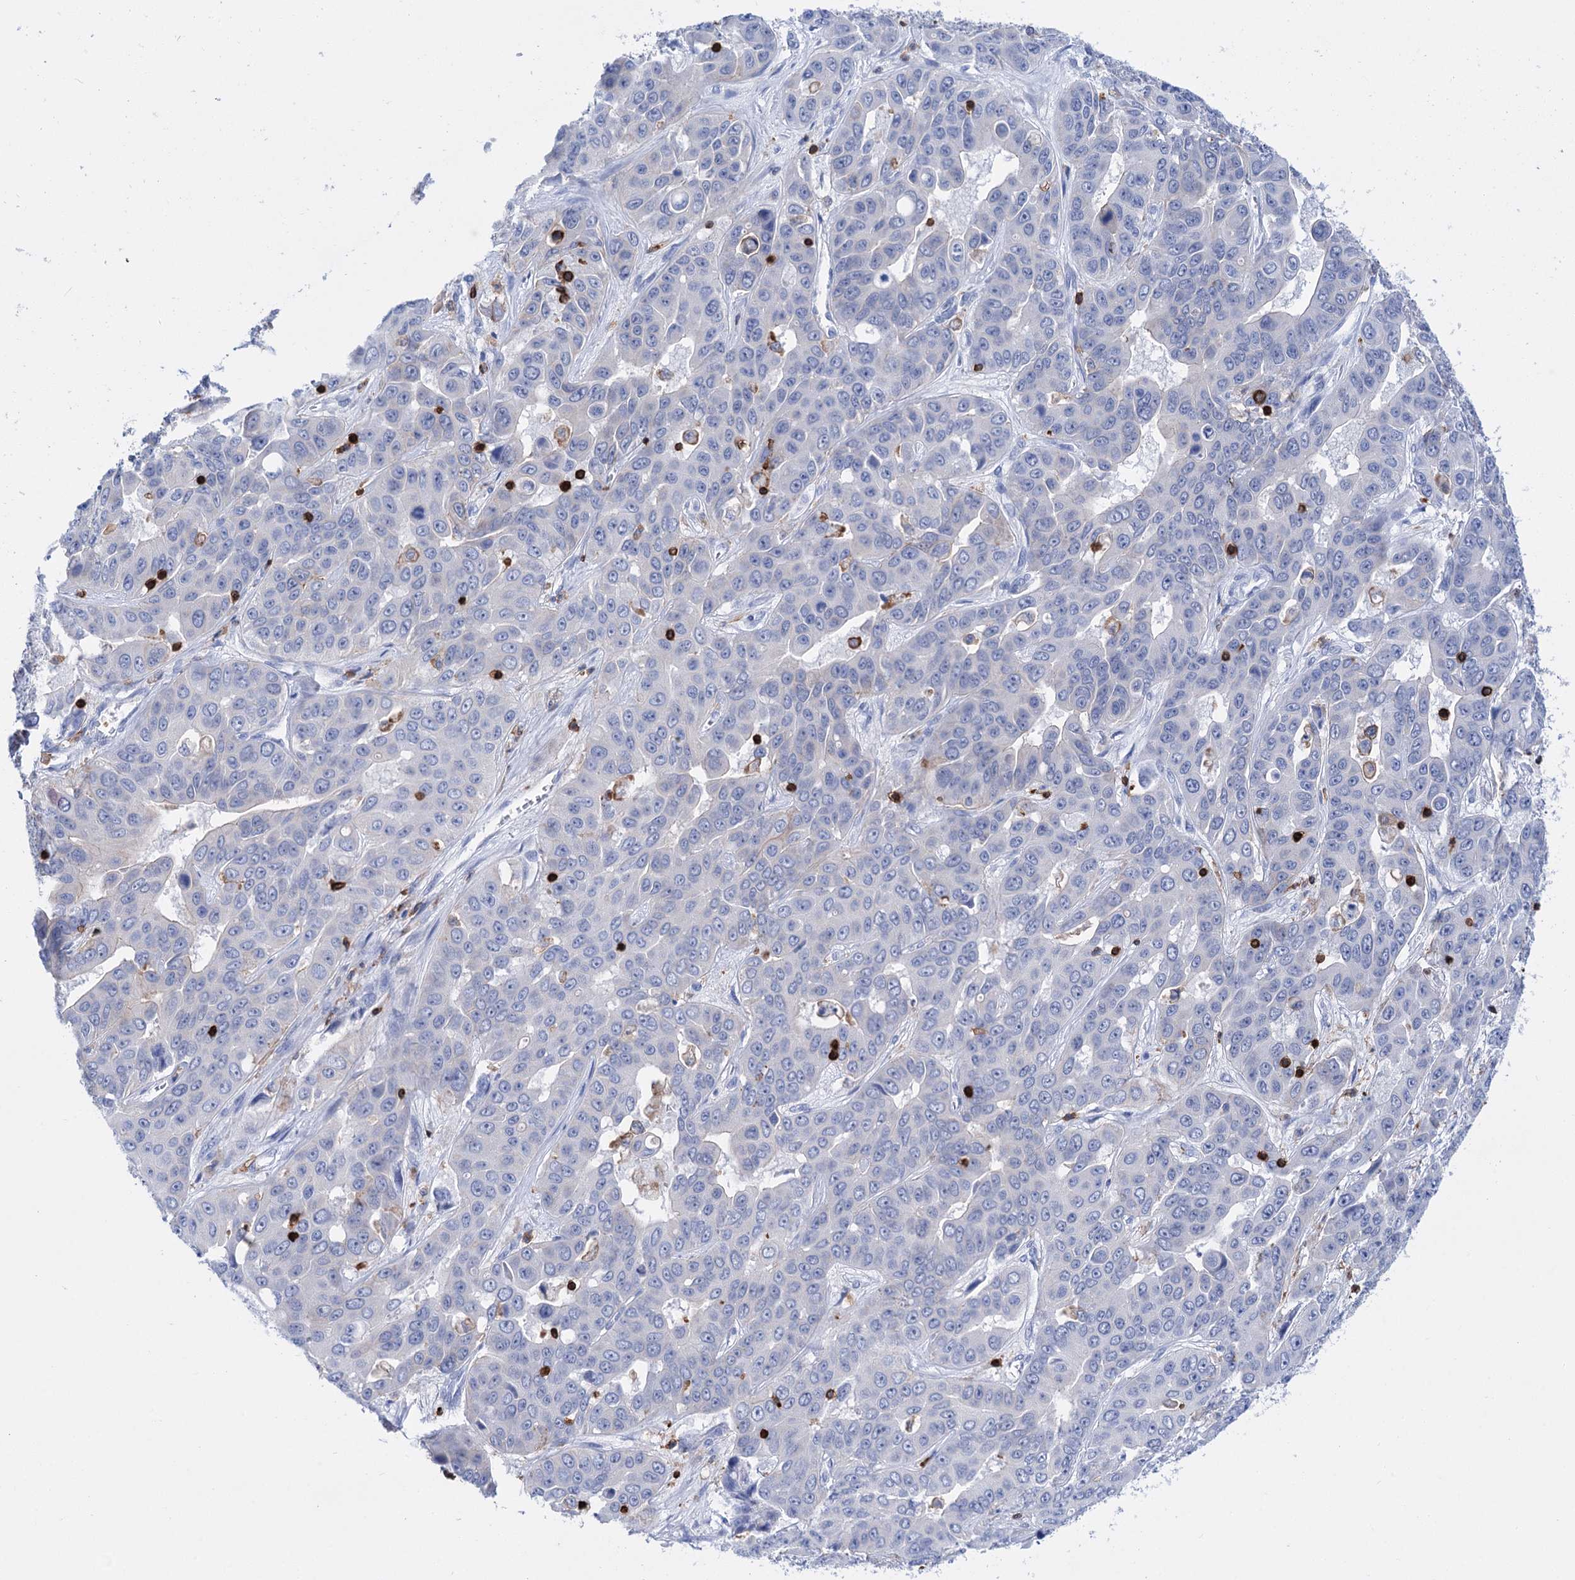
{"staining": {"intensity": "negative", "quantity": "none", "location": "none"}, "tissue": "liver cancer", "cell_type": "Tumor cells", "image_type": "cancer", "snomed": [{"axis": "morphology", "description": "Cholangiocarcinoma"}, {"axis": "topography", "description": "Liver"}], "caption": "IHC of human cholangiocarcinoma (liver) shows no expression in tumor cells.", "gene": "DEF6", "patient": {"sex": "female", "age": 52}}